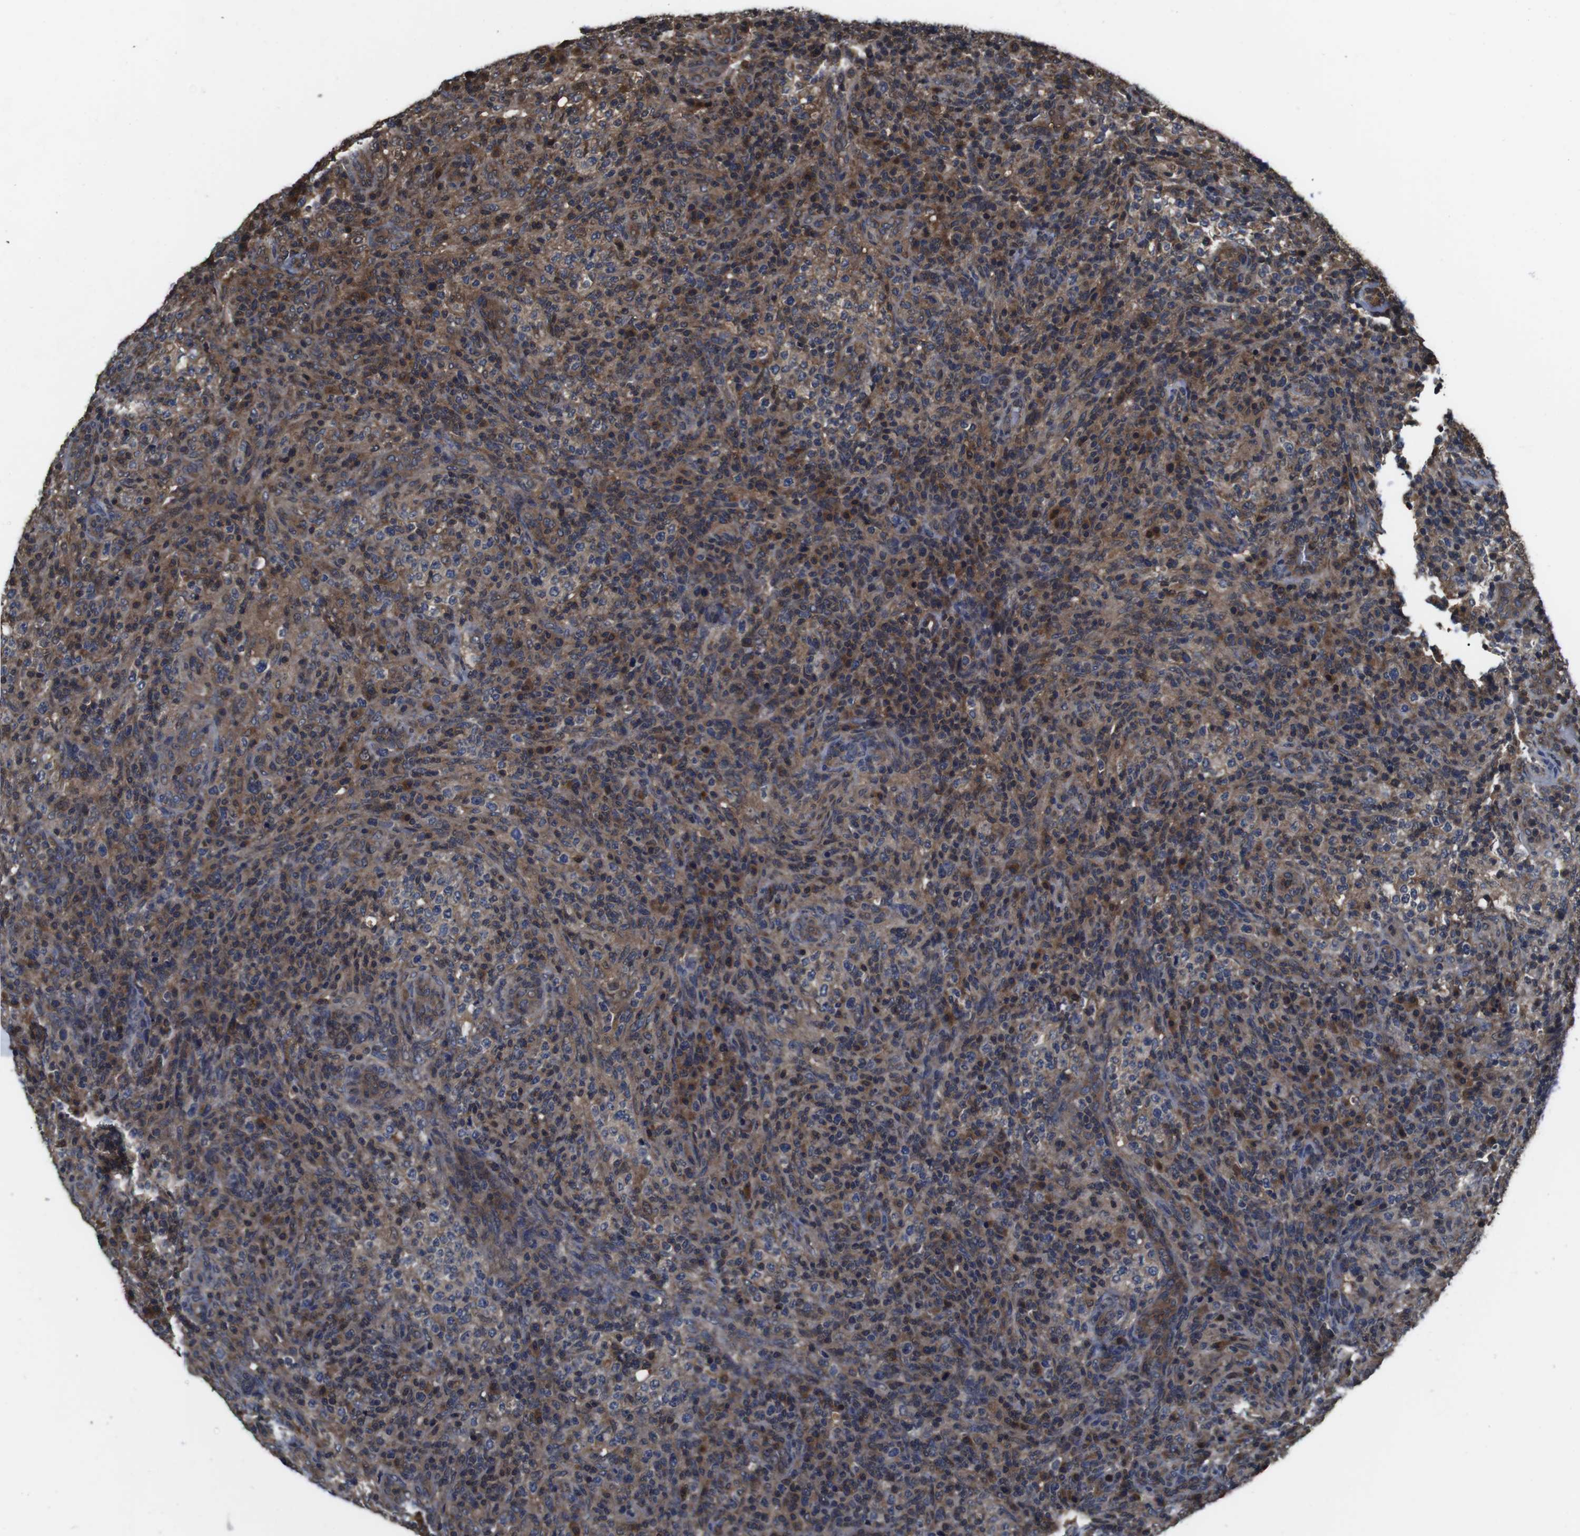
{"staining": {"intensity": "moderate", "quantity": "<25%", "location": "cytoplasmic/membranous"}, "tissue": "lymphoma", "cell_type": "Tumor cells", "image_type": "cancer", "snomed": [{"axis": "morphology", "description": "Malignant lymphoma, non-Hodgkin's type, High grade"}, {"axis": "topography", "description": "Lymph node"}], "caption": "Human malignant lymphoma, non-Hodgkin's type (high-grade) stained with a protein marker demonstrates moderate staining in tumor cells.", "gene": "CXCL11", "patient": {"sex": "female", "age": 76}}